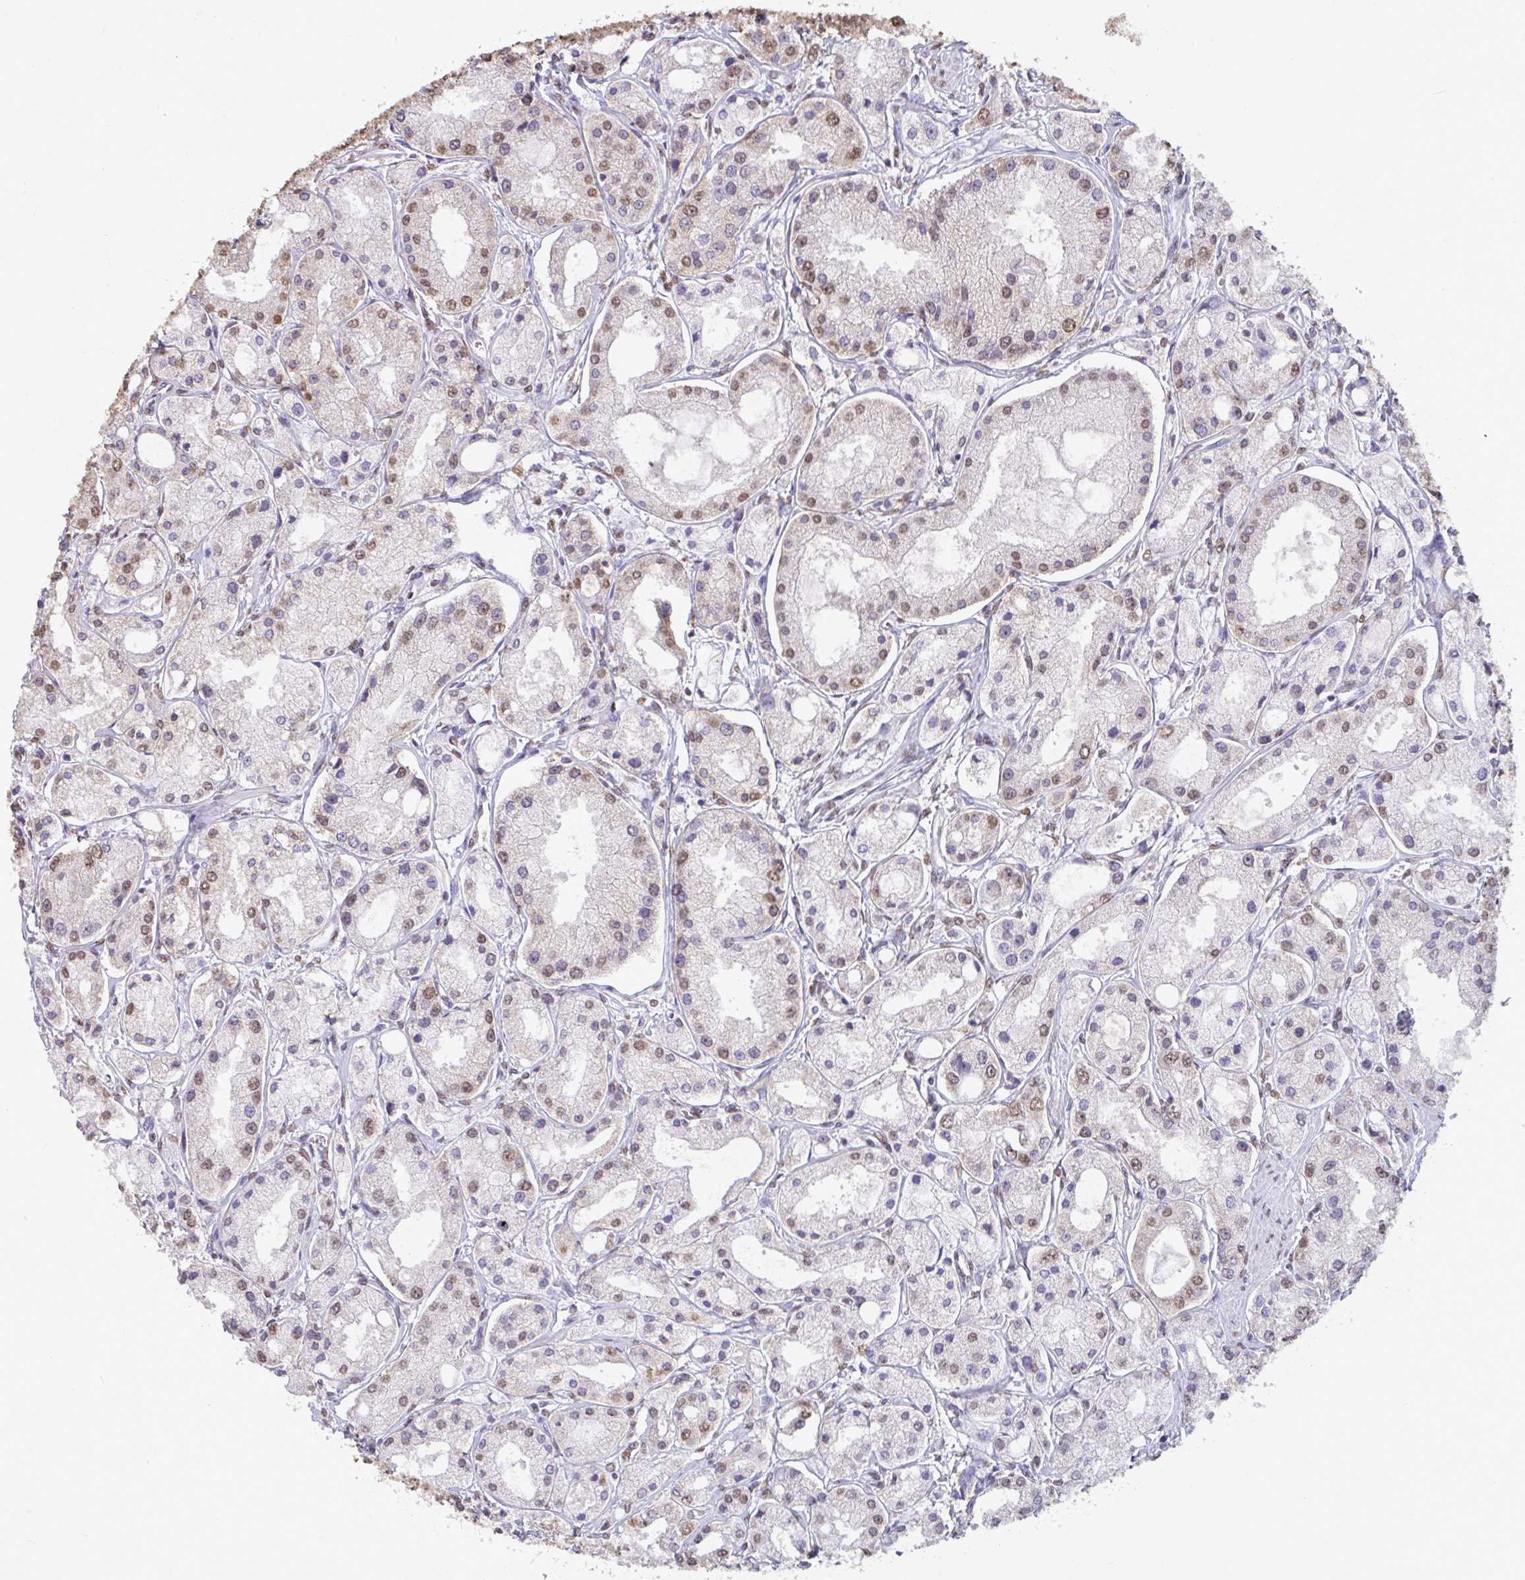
{"staining": {"intensity": "moderate", "quantity": "25%-75%", "location": "nuclear"}, "tissue": "prostate cancer", "cell_type": "Tumor cells", "image_type": "cancer", "snomed": [{"axis": "morphology", "description": "Adenocarcinoma, High grade"}, {"axis": "topography", "description": "Prostate"}], "caption": "Prostate cancer stained for a protein shows moderate nuclear positivity in tumor cells.", "gene": "SEMA6B", "patient": {"sex": "male", "age": 66}}